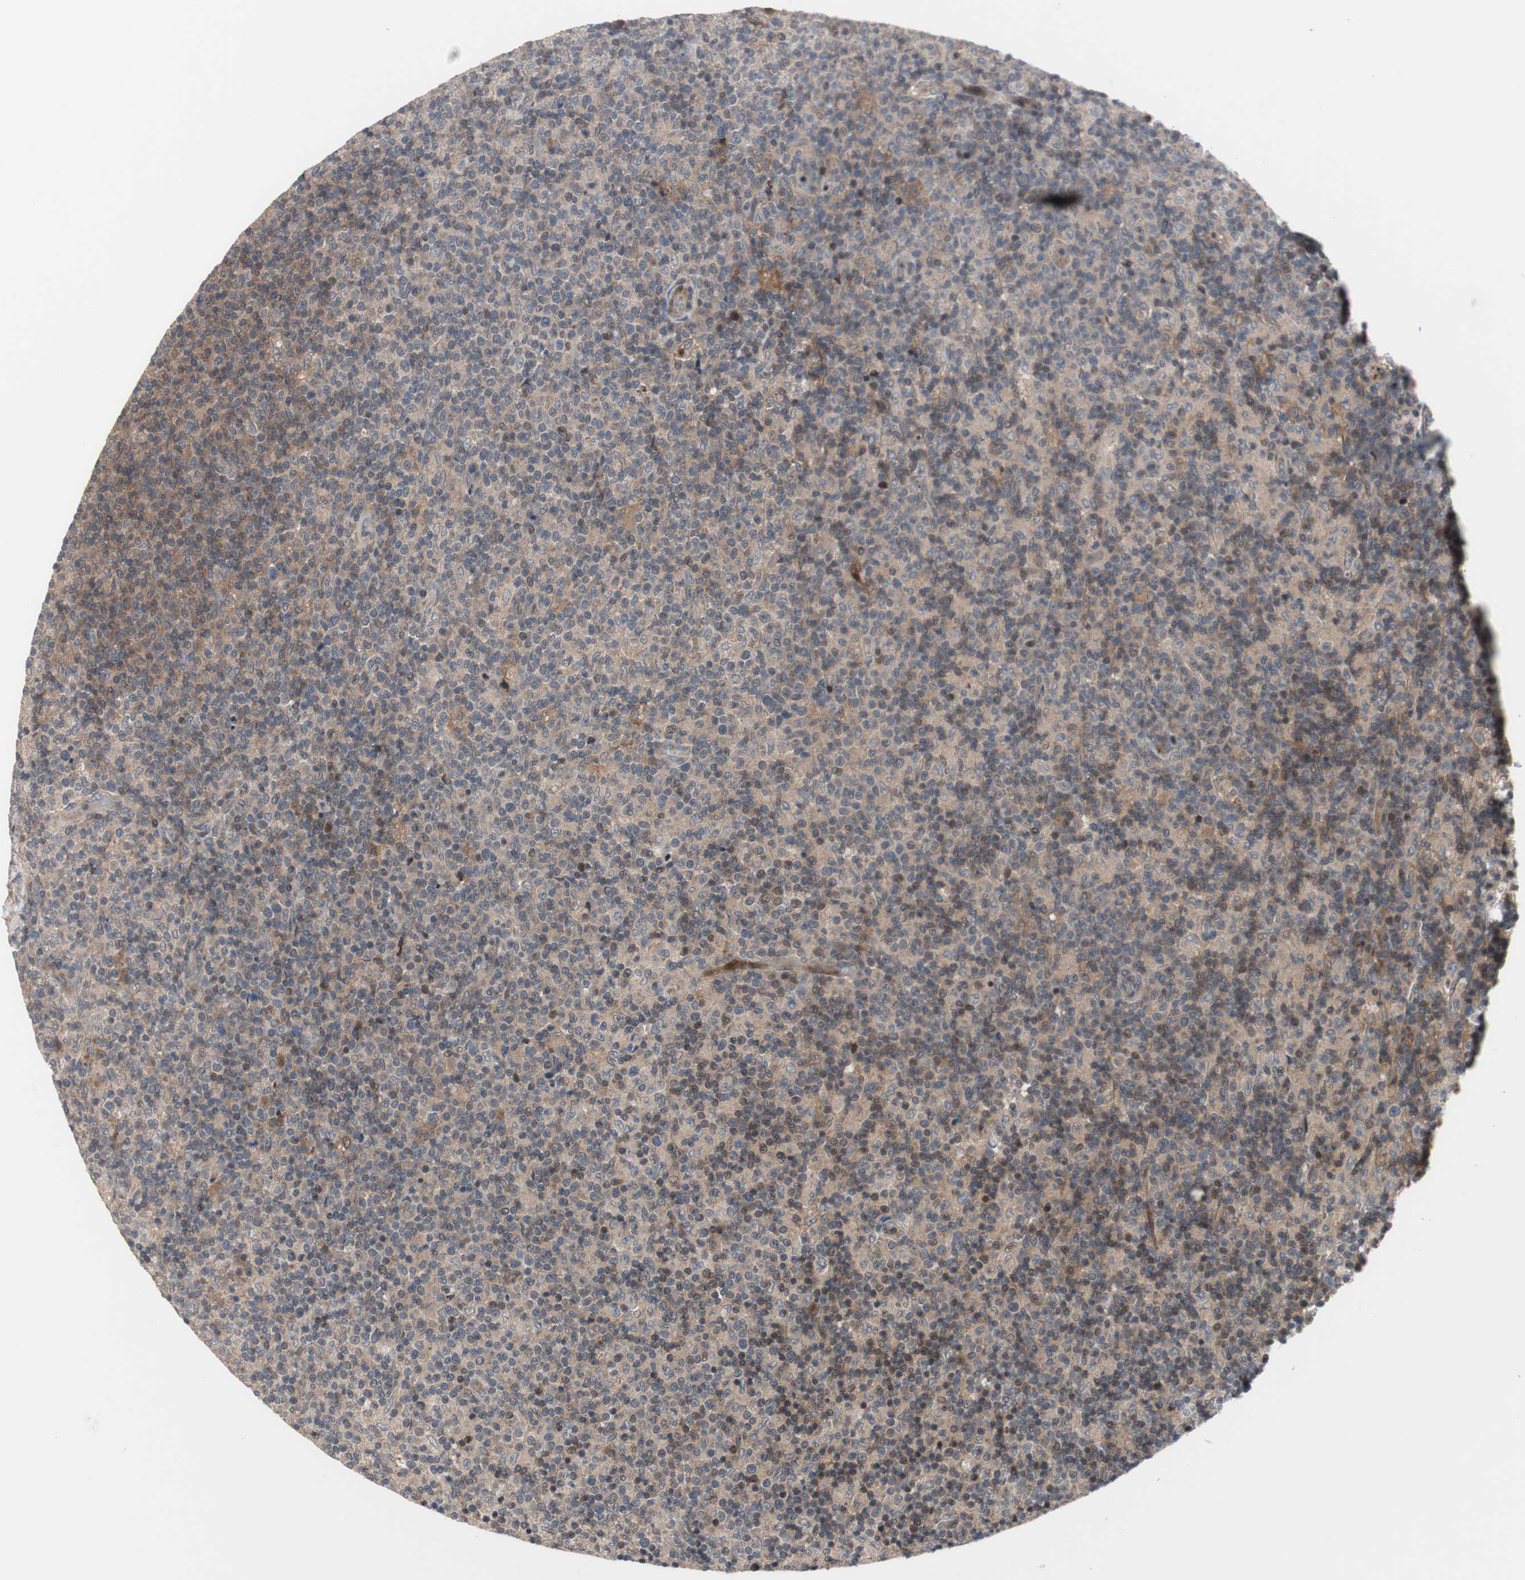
{"staining": {"intensity": "weak", "quantity": "25%-75%", "location": "cytoplasmic/membranous"}, "tissue": "lymph node", "cell_type": "Germinal center cells", "image_type": "normal", "snomed": [{"axis": "morphology", "description": "Normal tissue, NOS"}, {"axis": "morphology", "description": "Inflammation, NOS"}, {"axis": "topography", "description": "Lymph node"}], "caption": "Protein expression analysis of benign human lymph node reveals weak cytoplasmic/membranous positivity in approximately 25%-75% of germinal center cells. (brown staining indicates protein expression, while blue staining denotes nuclei).", "gene": "OAZ1", "patient": {"sex": "male", "age": 55}}